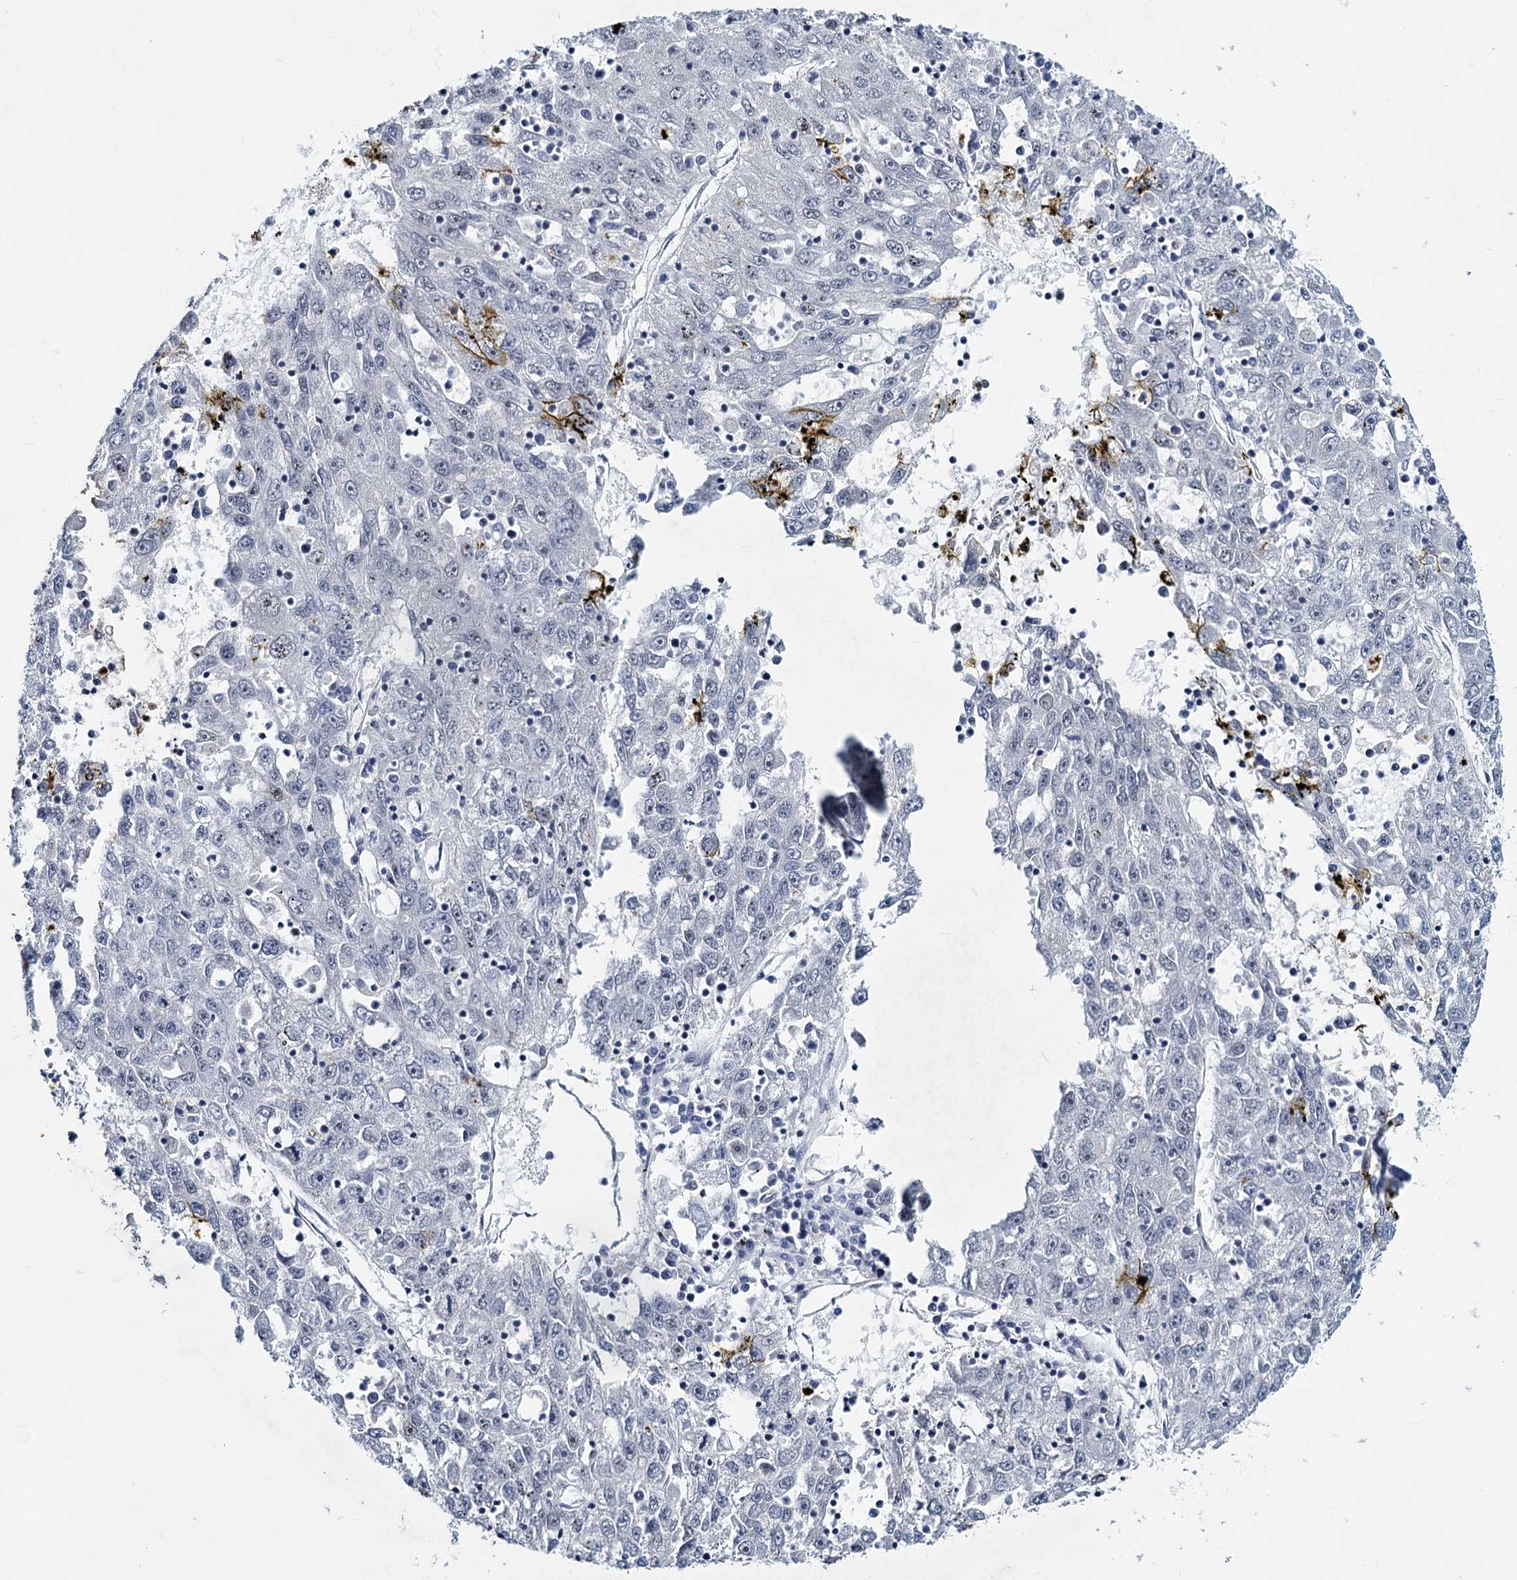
{"staining": {"intensity": "negative", "quantity": "none", "location": "none"}, "tissue": "liver cancer", "cell_type": "Tumor cells", "image_type": "cancer", "snomed": [{"axis": "morphology", "description": "Carcinoma, Hepatocellular, NOS"}, {"axis": "topography", "description": "Liver"}], "caption": "This is an IHC histopathology image of human liver cancer (hepatocellular carcinoma). There is no expression in tumor cells.", "gene": "METTL14", "patient": {"sex": "male", "age": 49}}